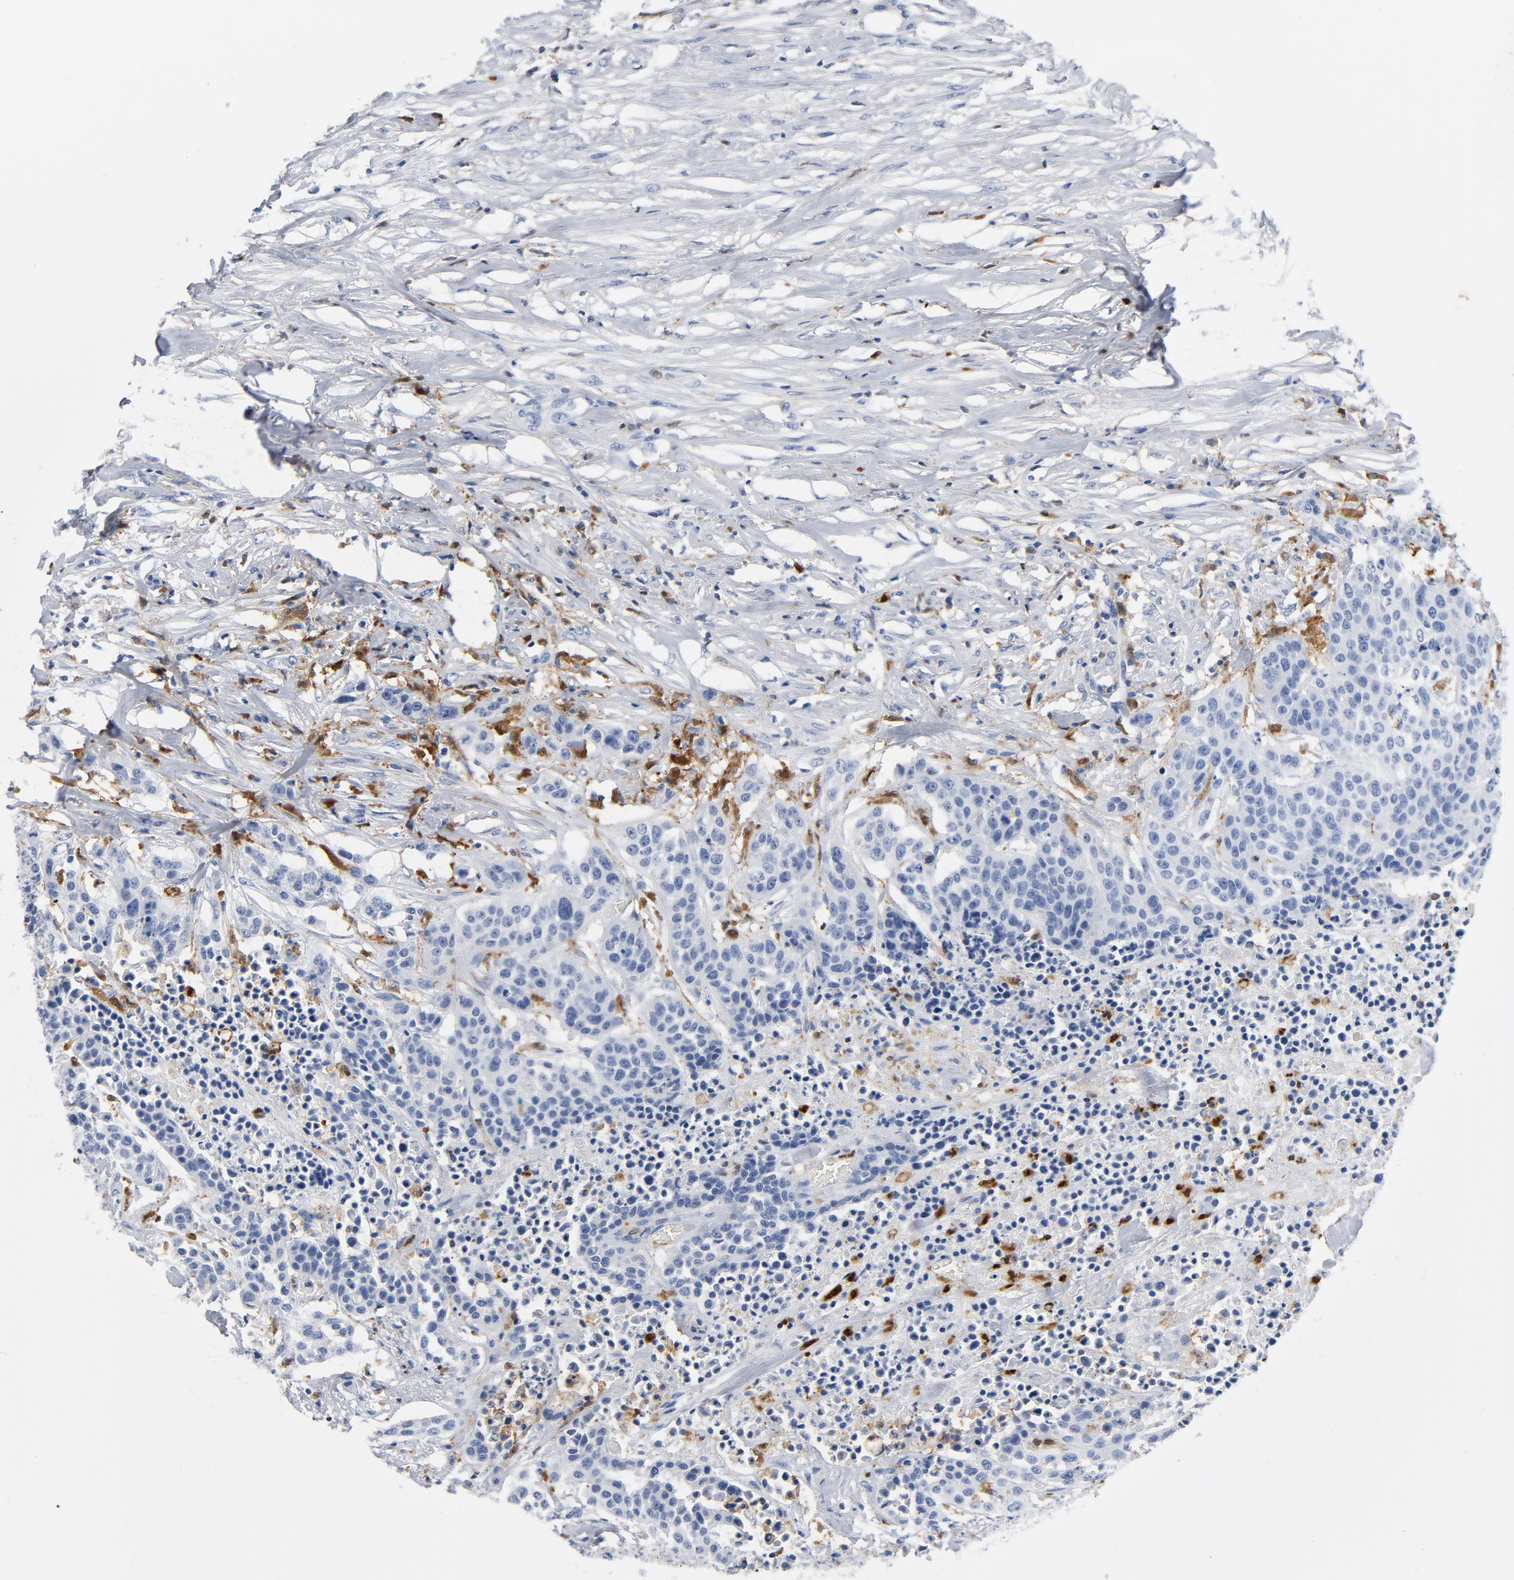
{"staining": {"intensity": "negative", "quantity": "none", "location": "none"}, "tissue": "urothelial cancer", "cell_type": "Tumor cells", "image_type": "cancer", "snomed": [{"axis": "morphology", "description": "Urothelial carcinoma, High grade"}, {"axis": "topography", "description": "Urinary bladder"}], "caption": "An immunohistochemistry (IHC) photomicrograph of urothelial cancer is shown. There is no staining in tumor cells of urothelial cancer. (Brightfield microscopy of DAB (3,3'-diaminobenzidine) IHC at high magnification).", "gene": "NCF1", "patient": {"sex": "male", "age": 74}}